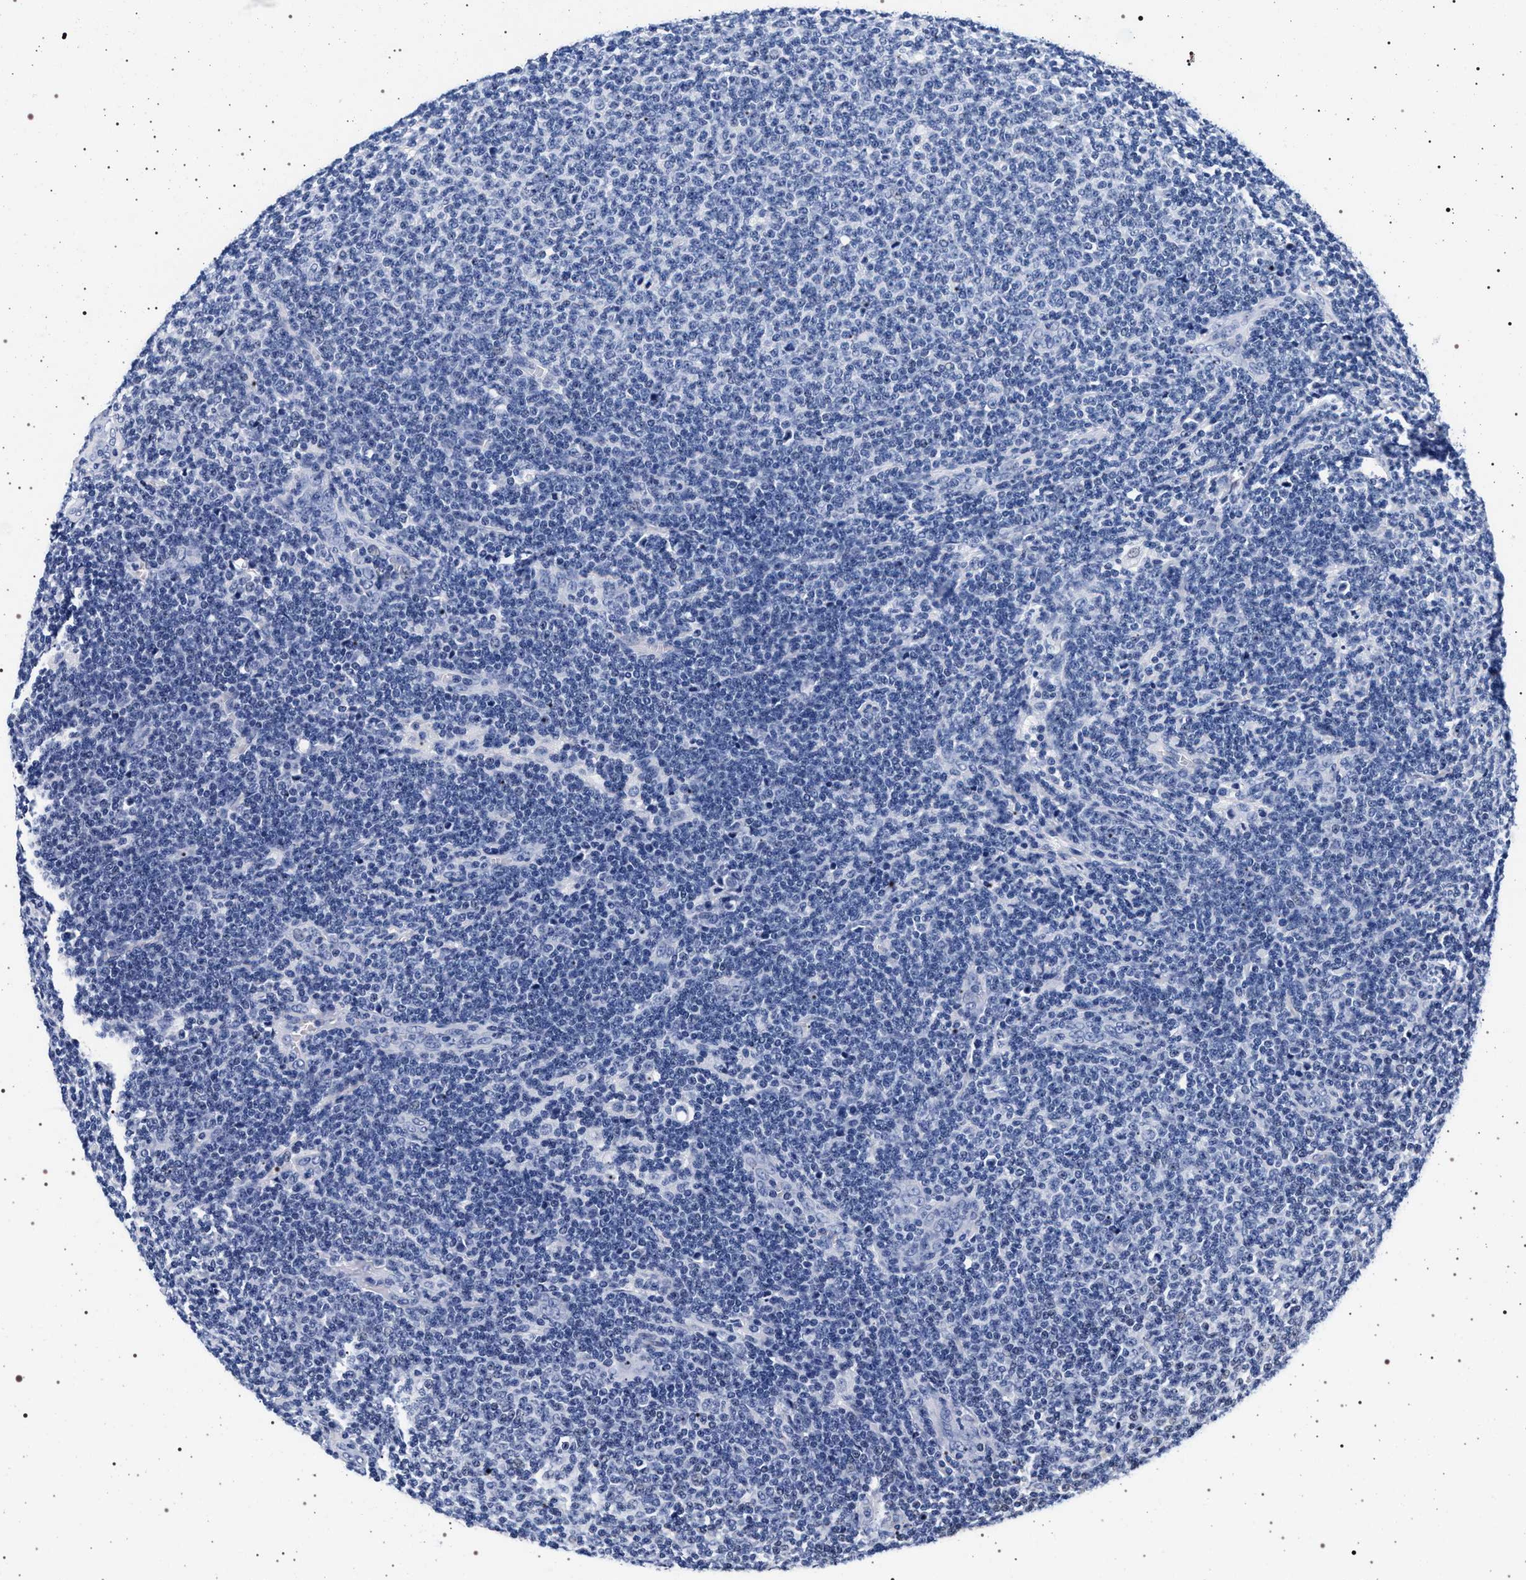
{"staining": {"intensity": "negative", "quantity": "none", "location": "none"}, "tissue": "lymphoma", "cell_type": "Tumor cells", "image_type": "cancer", "snomed": [{"axis": "morphology", "description": "Malignant lymphoma, non-Hodgkin's type, Low grade"}, {"axis": "topography", "description": "Lymph node"}], "caption": "DAB (3,3'-diaminobenzidine) immunohistochemical staining of lymphoma demonstrates no significant staining in tumor cells.", "gene": "SYN1", "patient": {"sex": "male", "age": 66}}